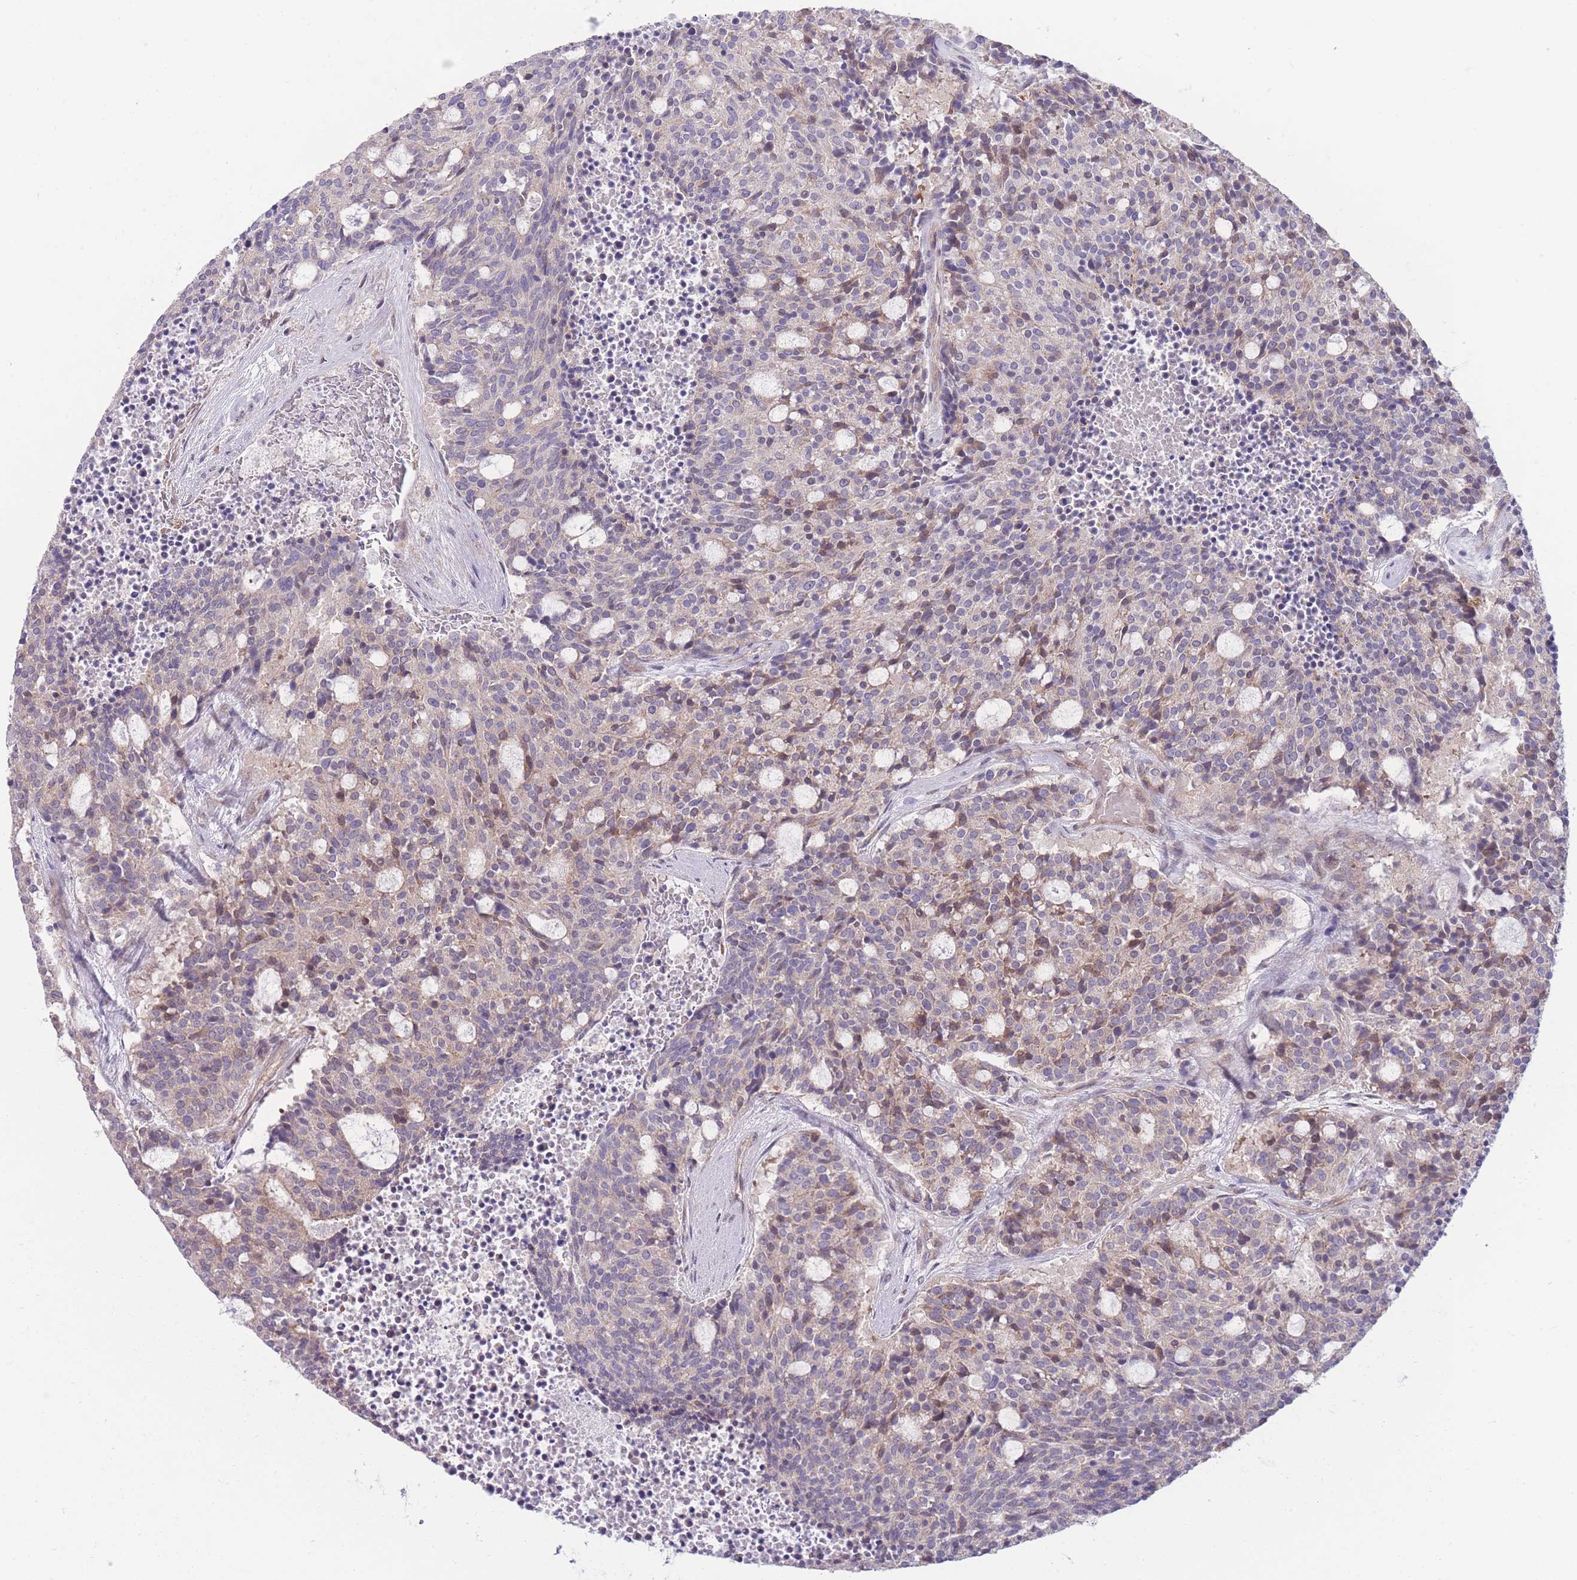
{"staining": {"intensity": "weak", "quantity": "<25%", "location": "cytoplasmic/membranous"}, "tissue": "carcinoid", "cell_type": "Tumor cells", "image_type": "cancer", "snomed": [{"axis": "morphology", "description": "Carcinoid, malignant, NOS"}, {"axis": "topography", "description": "Pancreas"}], "caption": "IHC micrograph of human carcinoid (malignant) stained for a protein (brown), which reveals no staining in tumor cells.", "gene": "RIC8A", "patient": {"sex": "female", "age": 54}}